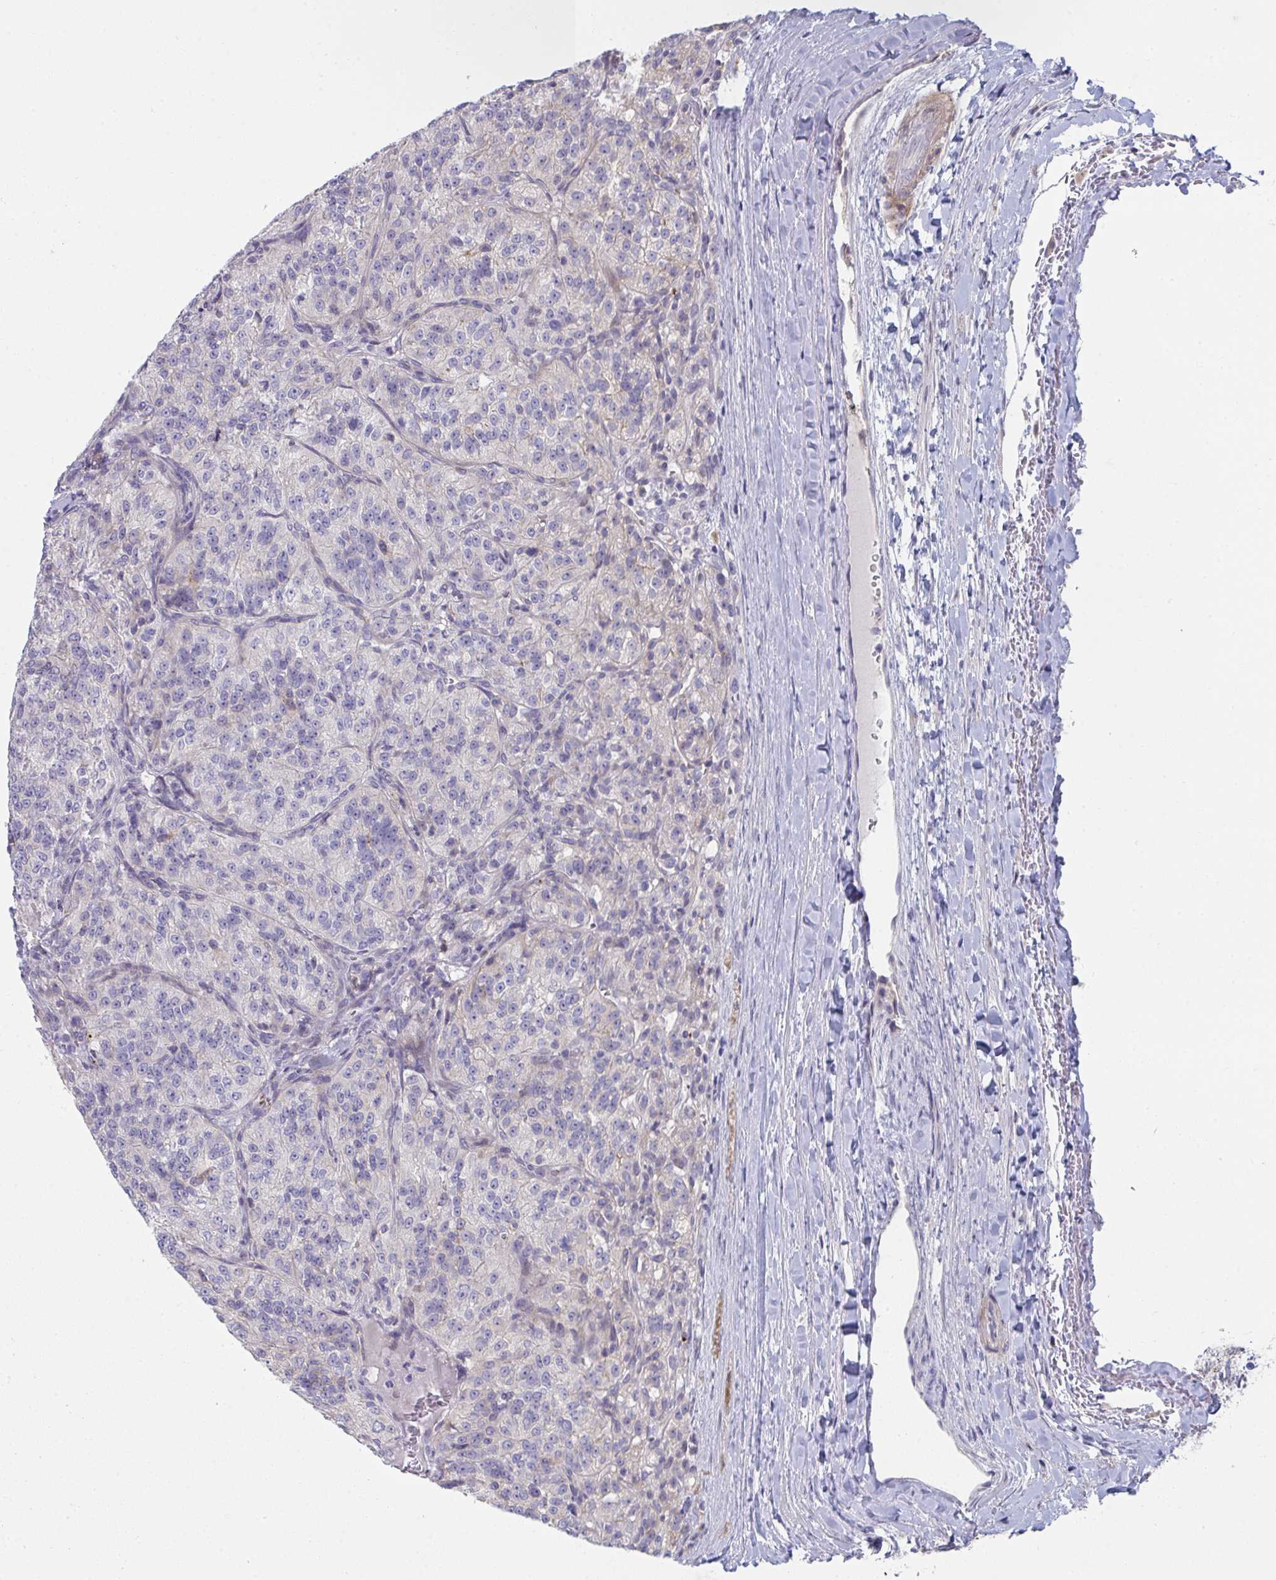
{"staining": {"intensity": "negative", "quantity": "none", "location": "none"}, "tissue": "renal cancer", "cell_type": "Tumor cells", "image_type": "cancer", "snomed": [{"axis": "morphology", "description": "Adenocarcinoma, NOS"}, {"axis": "topography", "description": "Kidney"}], "caption": "High power microscopy photomicrograph of an immunohistochemistry image of renal cancer, revealing no significant expression in tumor cells. (DAB immunohistochemistry (IHC) visualized using brightfield microscopy, high magnification).", "gene": "VWDE", "patient": {"sex": "female", "age": 63}}